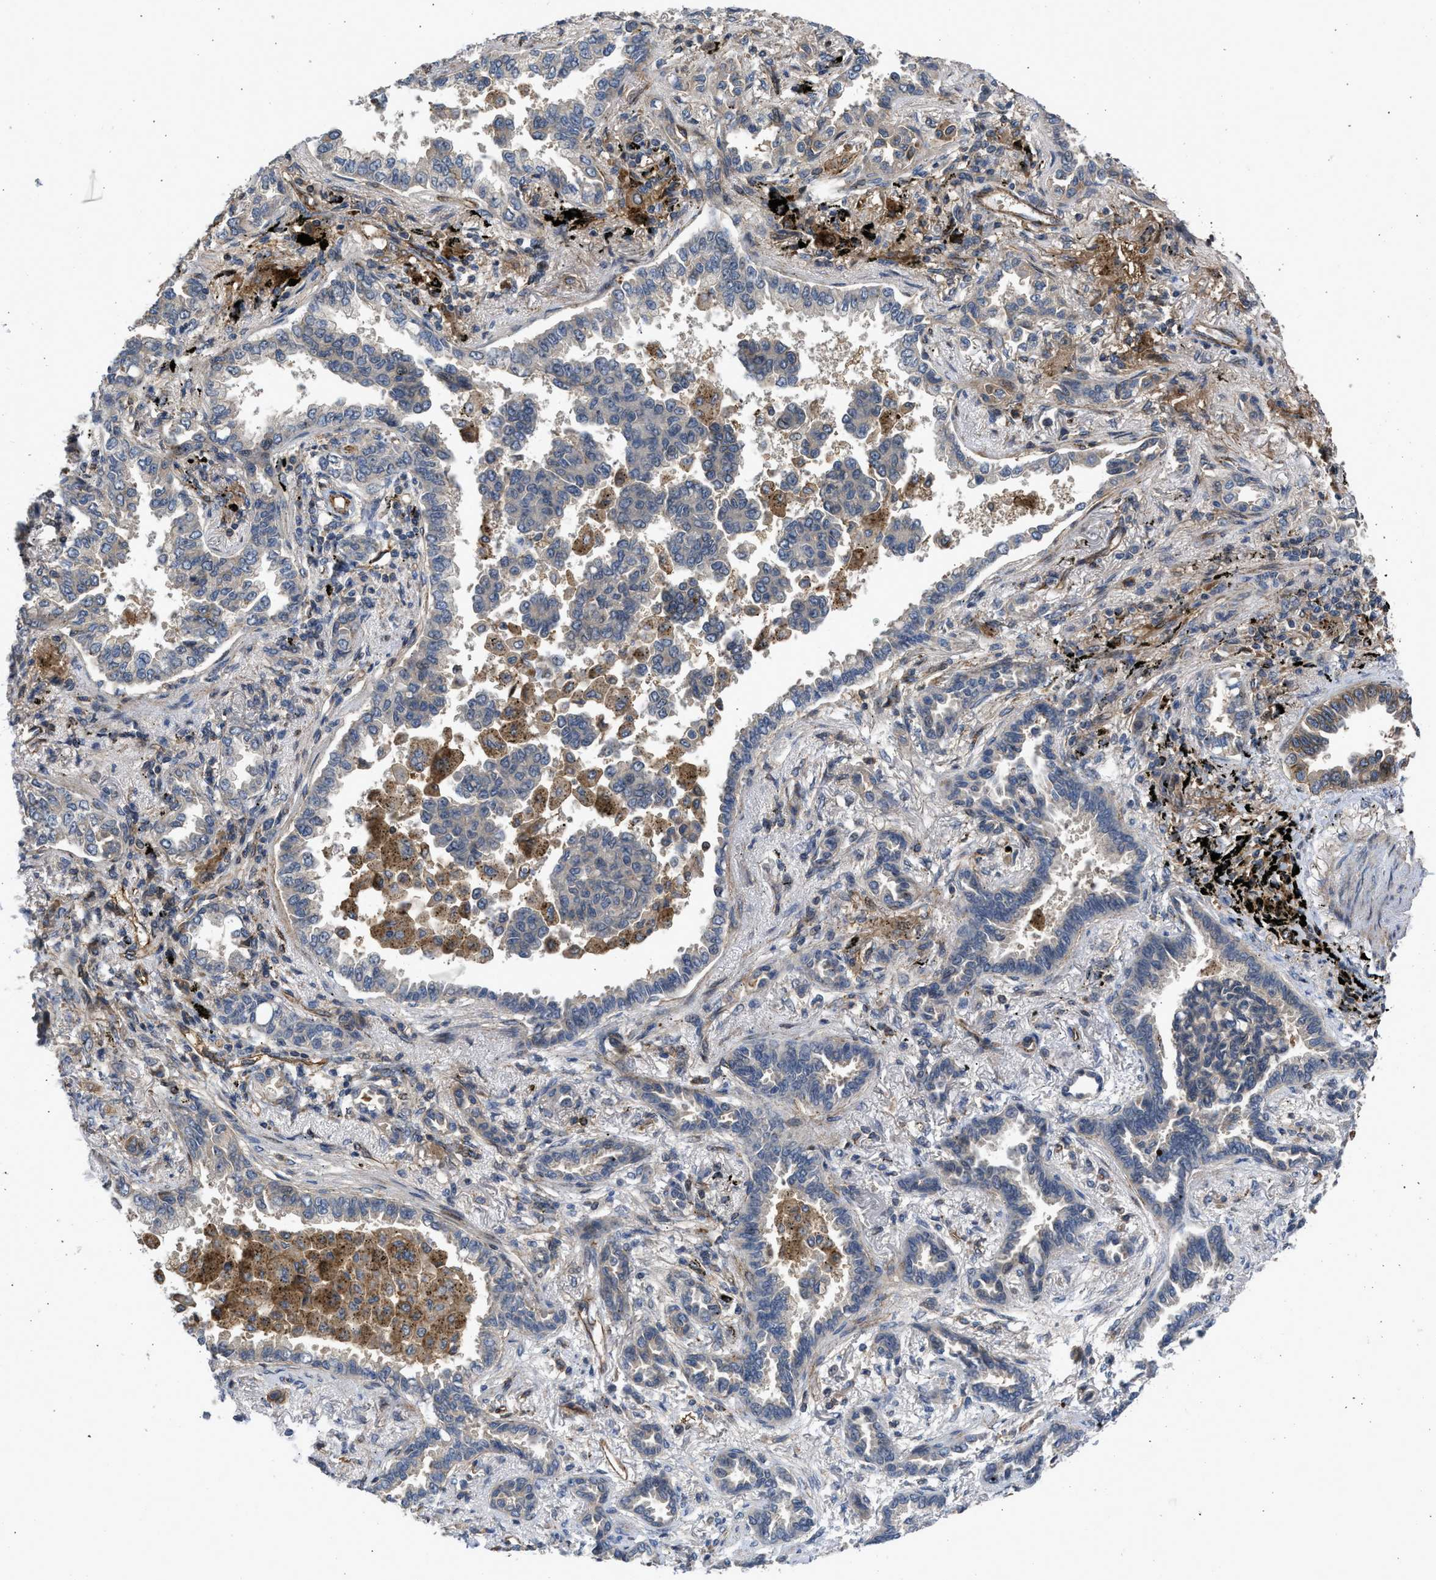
{"staining": {"intensity": "negative", "quantity": "none", "location": "none"}, "tissue": "lung cancer", "cell_type": "Tumor cells", "image_type": "cancer", "snomed": [{"axis": "morphology", "description": "Normal tissue, NOS"}, {"axis": "morphology", "description": "Adenocarcinoma, NOS"}, {"axis": "topography", "description": "Lung"}], "caption": "This is an immunohistochemistry micrograph of lung adenocarcinoma. There is no positivity in tumor cells.", "gene": "GPATCH2L", "patient": {"sex": "male", "age": 59}}